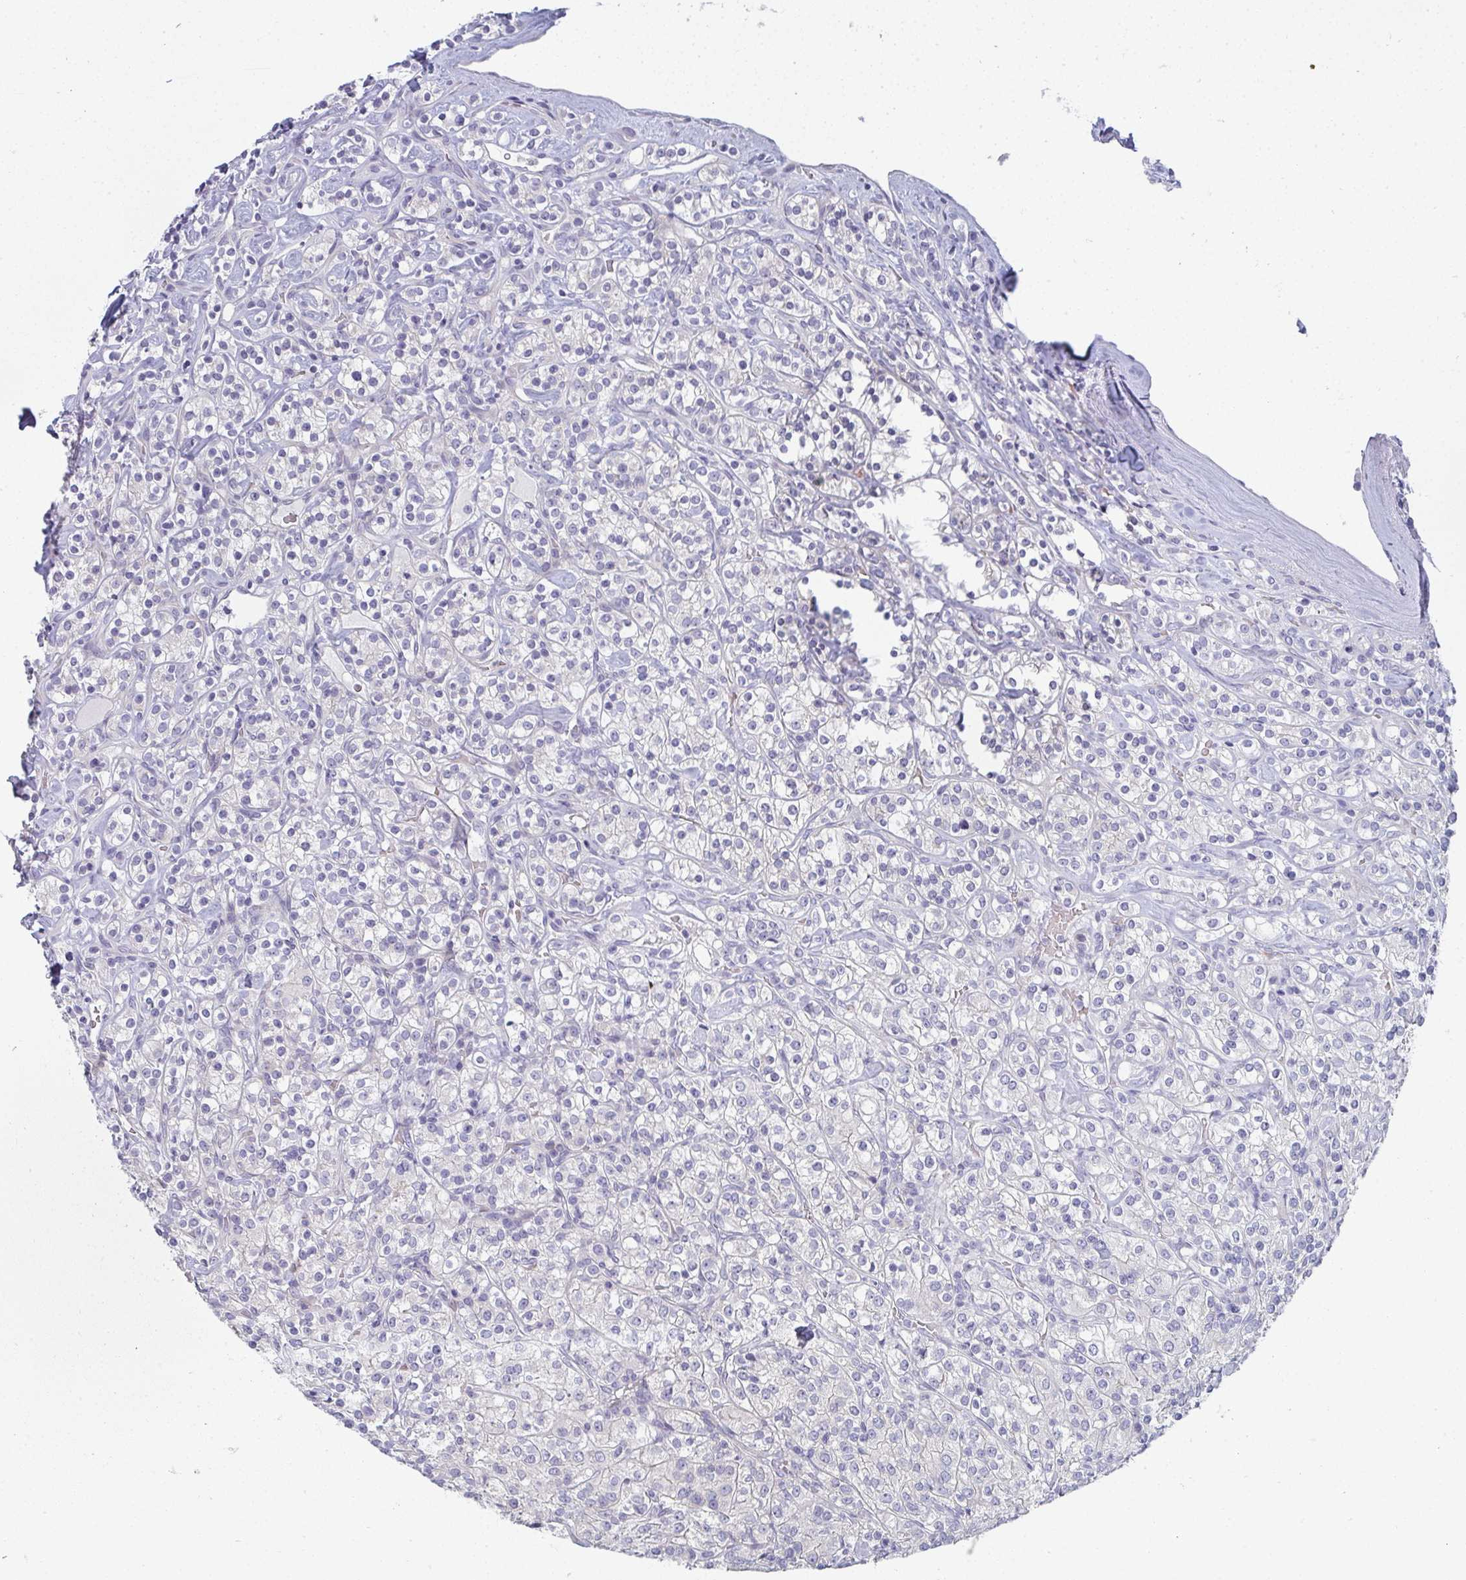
{"staining": {"intensity": "negative", "quantity": "none", "location": "none"}, "tissue": "renal cancer", "cell_type": "Tumor cells", "image_type": "cancer", "snomed": [{"axis": "morphology", "description": "Adenocarcinoma, NOS"}, {"axis": "topography", "description": "Kidney"}], "caption": "Immunohistochemistry (IHC) photomicrograph of human renal adenocarcinoma stained for a protein (brown), which shows no positivity in tumor cells.", "gene": "SHB", "patient": {"sex": "male", "age": 77}}